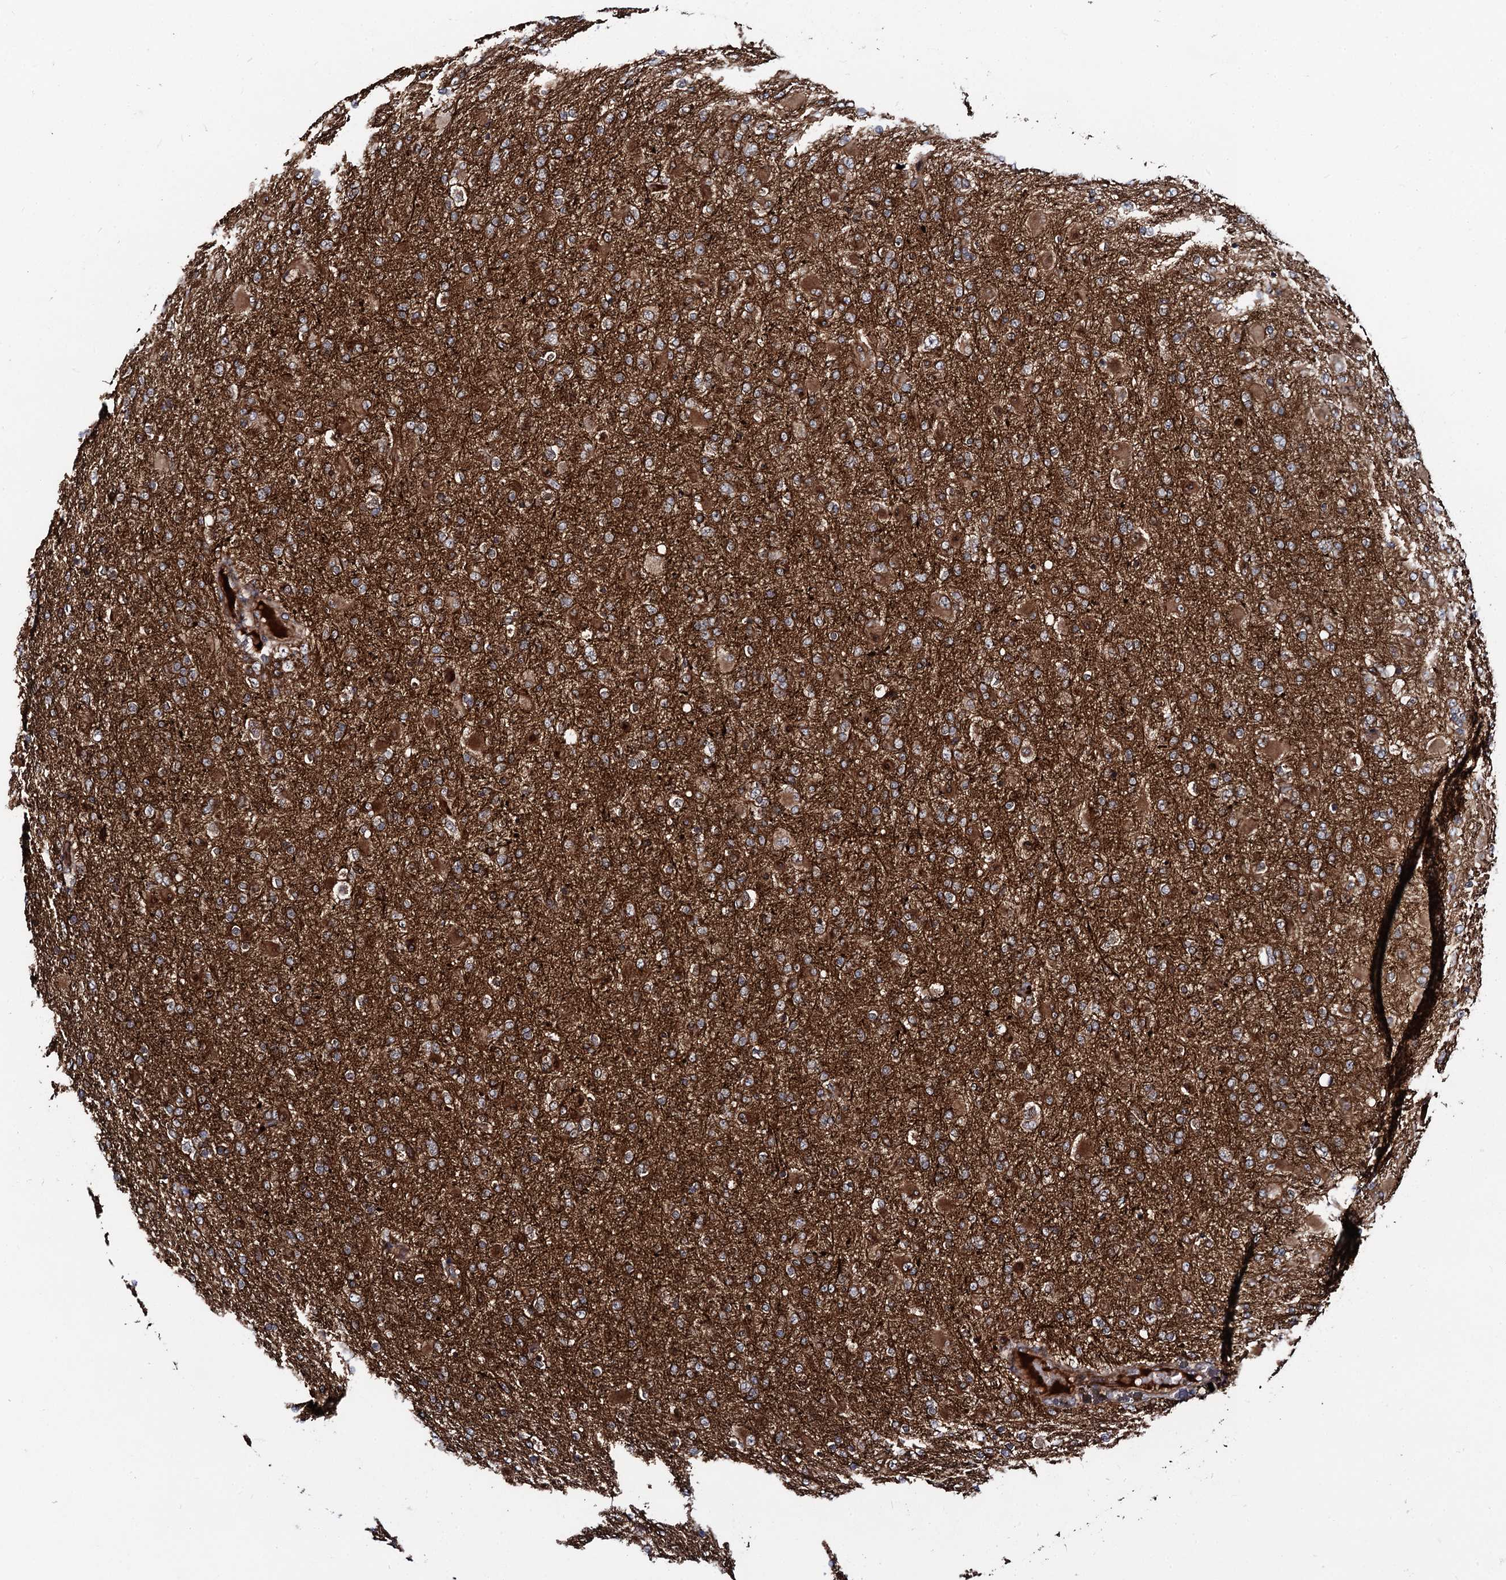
{"staining": {"intensity": "strong", "quantity": ">75%", "location": "cytoplasmic/membranous"}, "tissue": "glioma", "cell_type": "Tumor cells", "image_type": "cancer", "snomed": [{"axis": "morphology", "description": "Glioma, malignant, Low grade"}, {"axis": "topography", "description": "Brain"}], "caption": "Immunohistochemical staining of glioma demonstrates high levels of strong cytoplasmic/membranous protein expression in about >75% of tumor cells. The protein is stained brown, and the nuclei are stained in blue (DAB IHC with brightfield microscopy, high magnification).", "gene": "KXD1", "patient": {"sex": "male", "age": 65}}